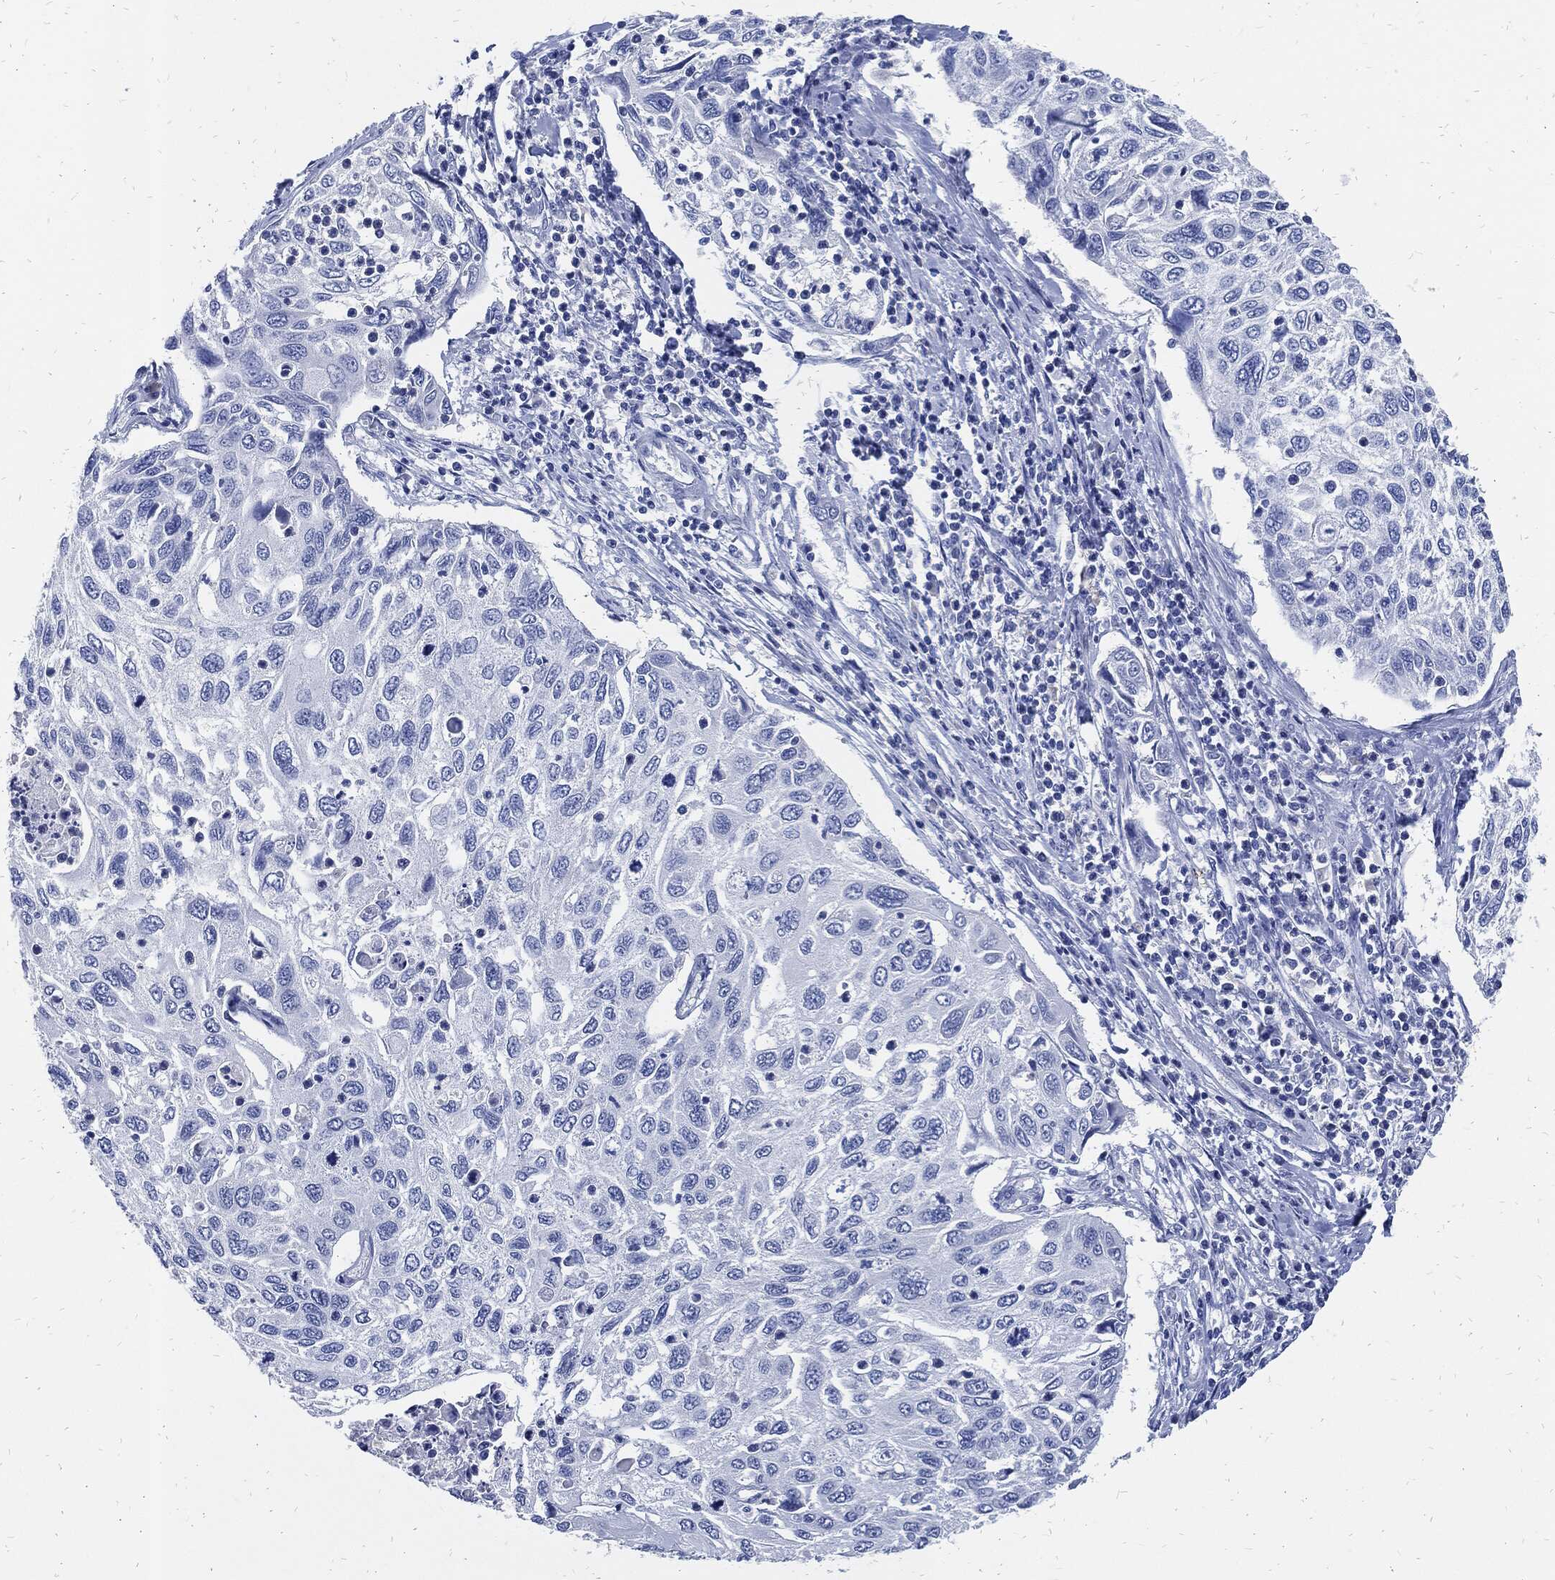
{"staining": {"intensity": "negative", "quantity": "none", "location": "none"}, "tissue": "cervical cancer", "cell_type": "Tumor cells", "image_type": "cancer", "snomed": [{"axis": "morphology", "description": "Squamous cell carcinoma, NOS"}, {"axis": "topography", "description": "Cervix"}], "caption": "High magnification brightfield microscopy of cervical squamous cell carcinoma stained with DAB (3,3'-diaminobenzidine) (brown) and counterstained with hematoxylin (blue): tumor cells show no significant positivity.", "gene": "FABP4", "patient": {"sex": "female", "age": 70}}